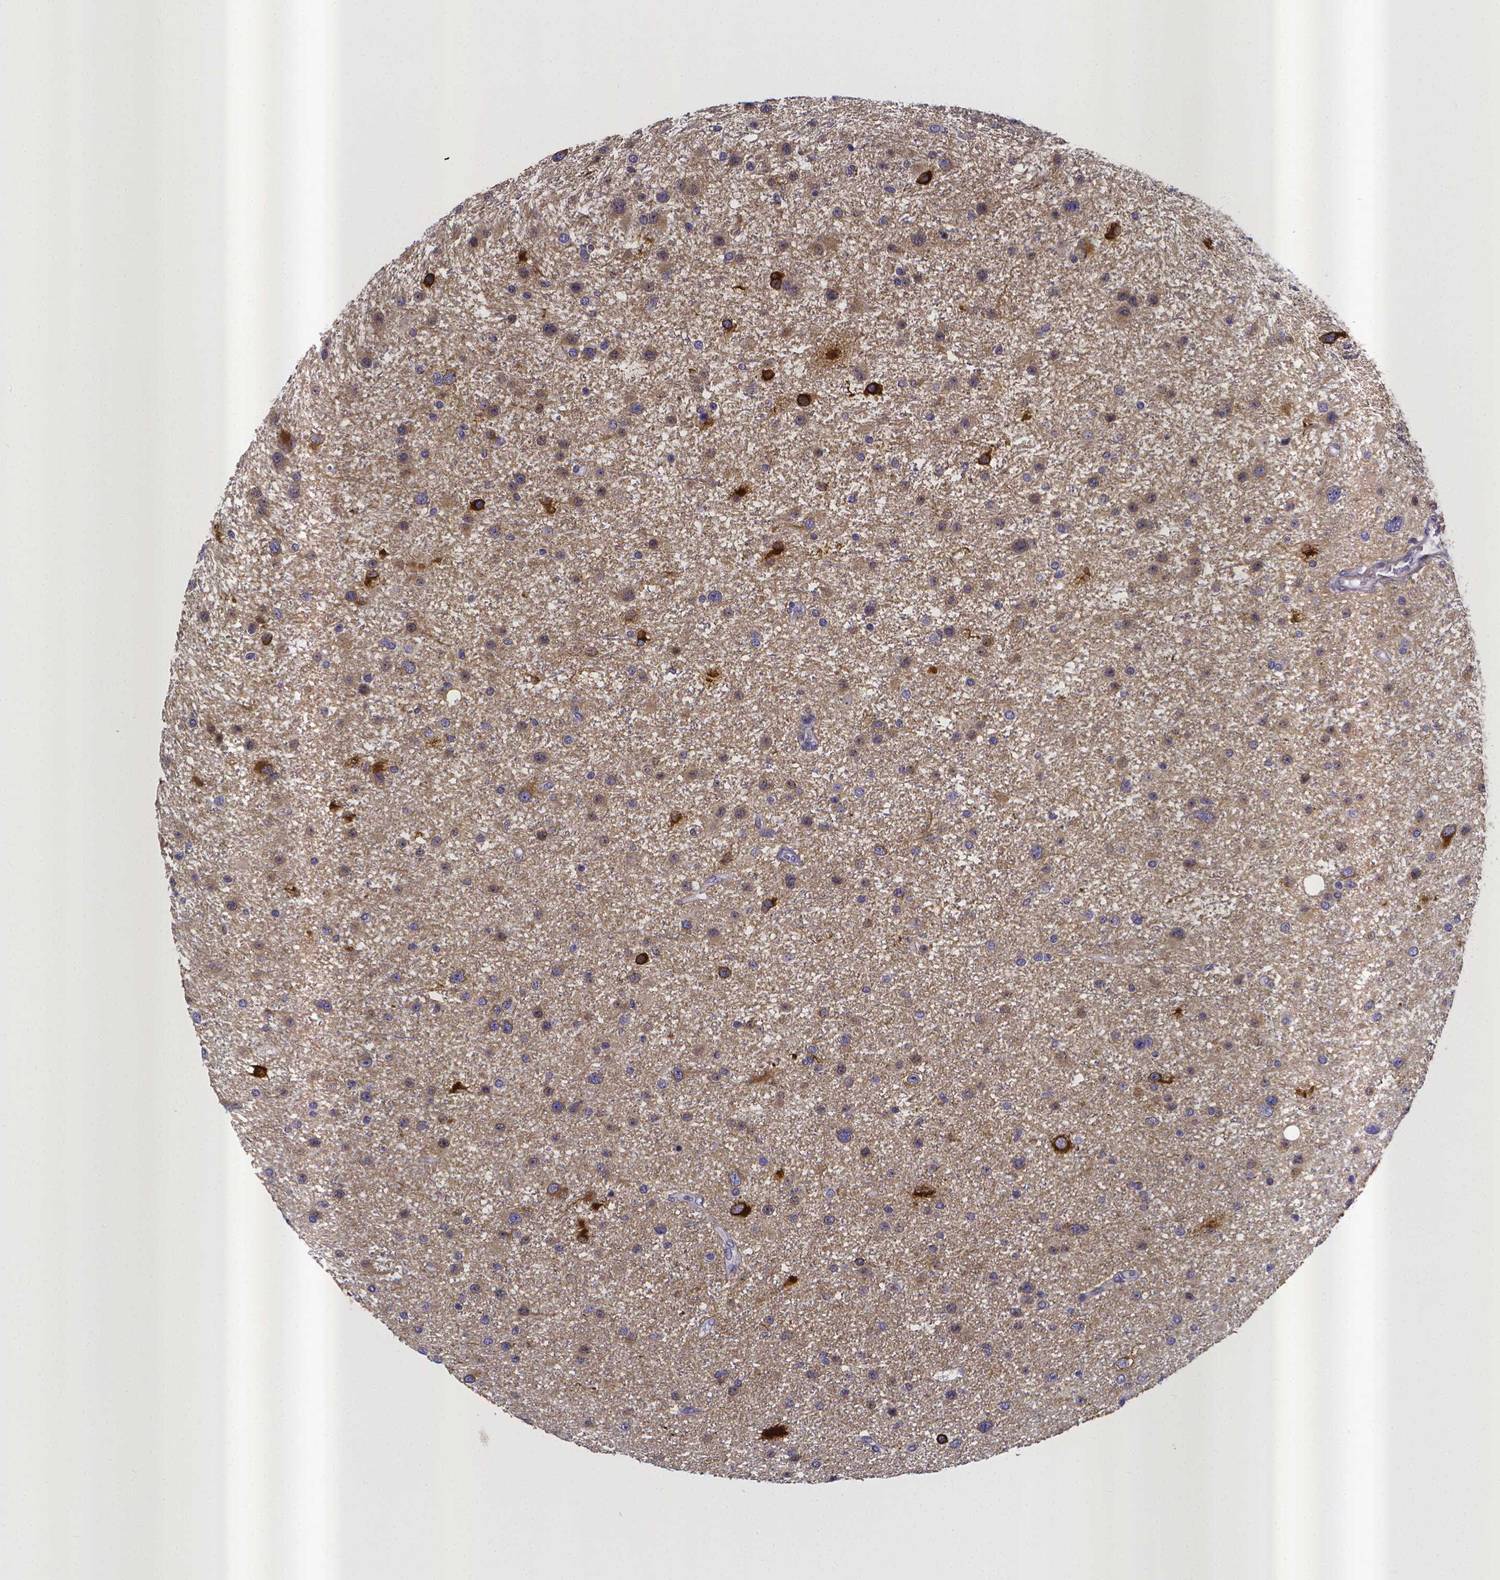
{"staining": {"intensity": "strong", "quantity": "<25%", "location": "cytoplasmic/membranous"}, "tissue": "glioma", "cell_type": "Tumor cells", "image_type": "cancer", "snomed": [{"axis": "morphology", "description": "Glioma, malignant, Low grade"}, {"axis": "topography", "description": "Brain"}], "caption": "Immunohistochemistry (IHC) of human malignant glioma (low-grade) demonstrates medium levels of strong cytoplasmic/membranous expression in approximately <25% of tumor cells.", "gene": "RERG", "patient": {"sex": "female", "age": 32}}